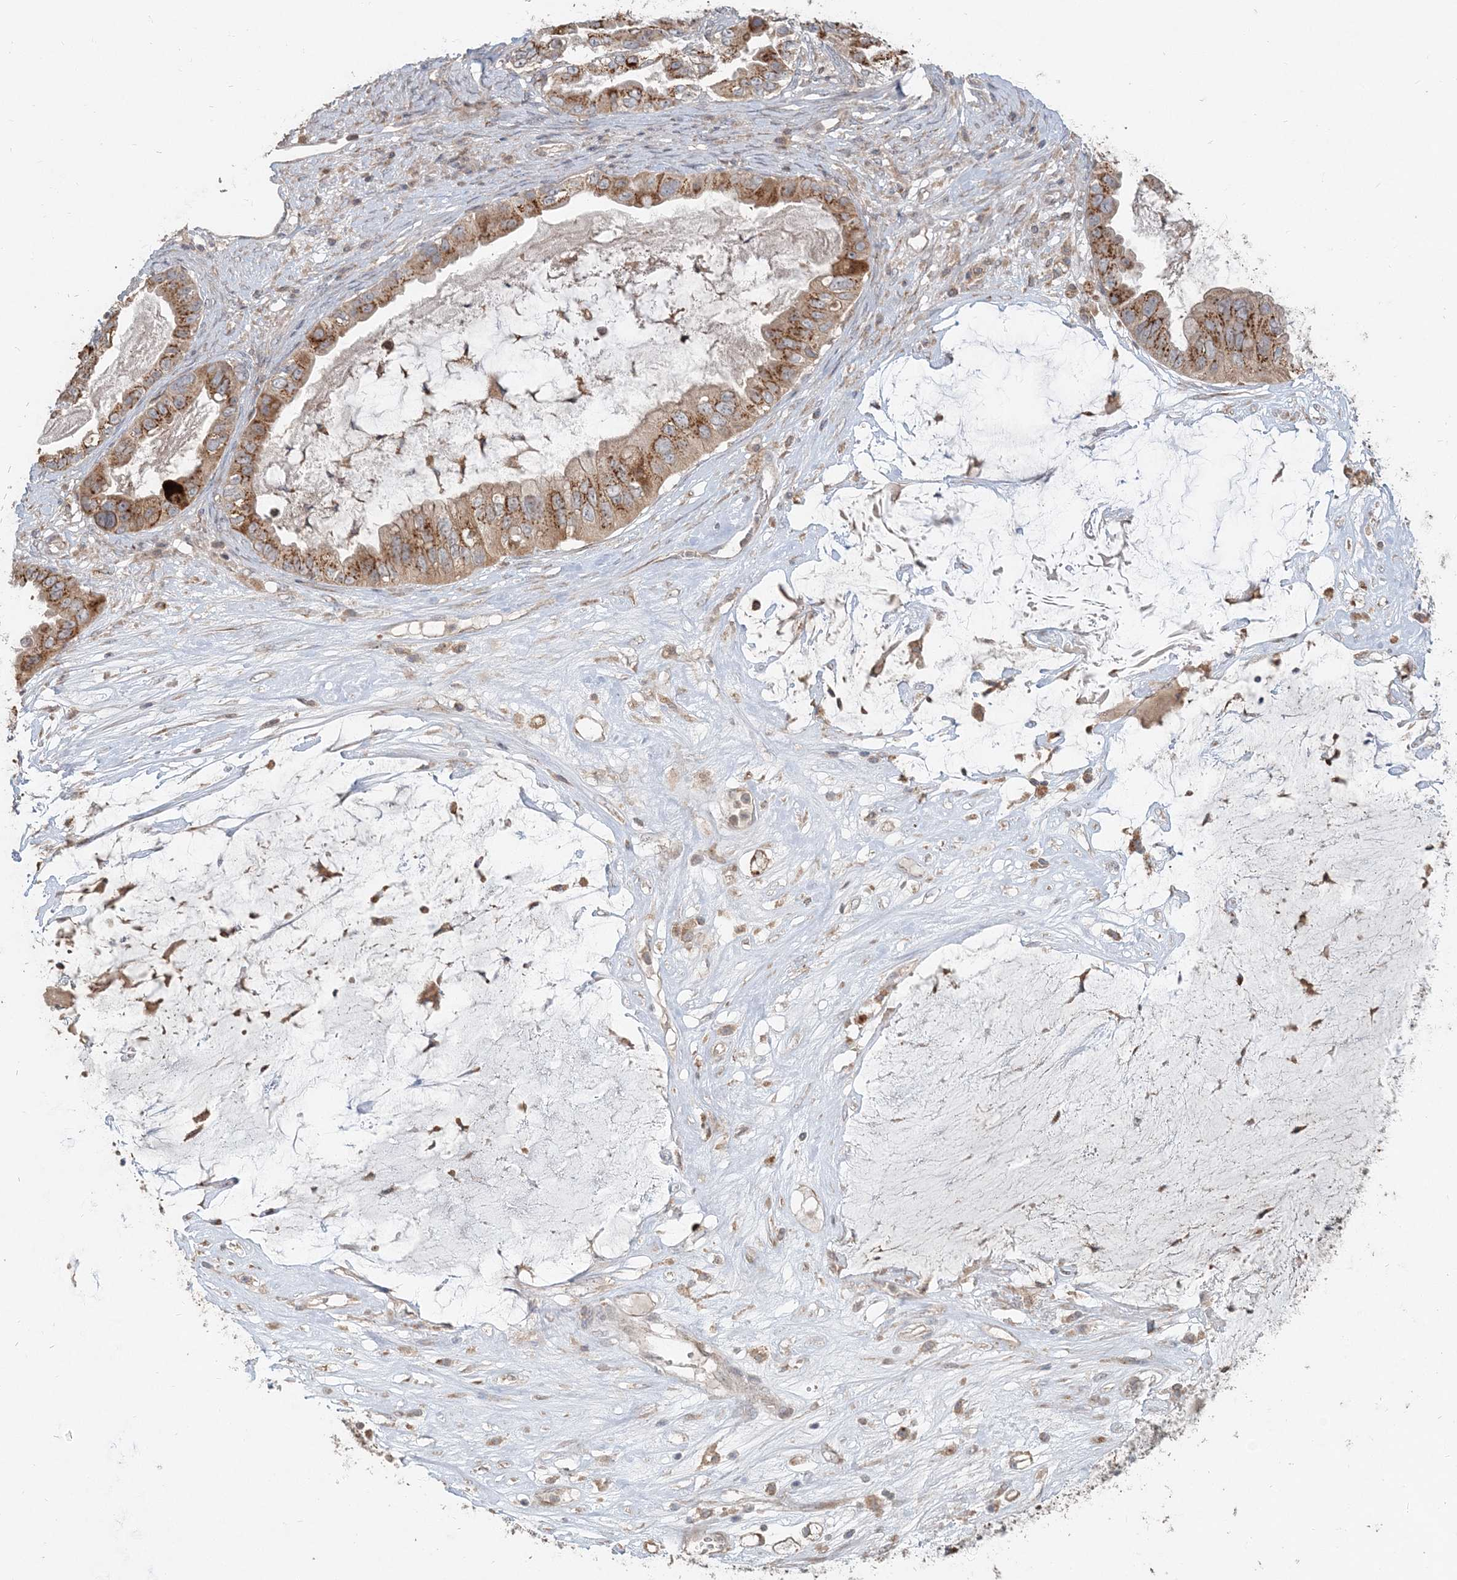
{"staining": {"intensity": "moderate", "quantity": ">75%", "location": "cytoplasmic/membranous"}, "tissue": "ovarian cancer", "cell_type": "Tumor cells", "image_type": "cancer", "snomed": [{"axis": "morphology", "description": "Cystadenocarcinoma, mucinous, NOS"}, {"axis": "topography", "description": "Ovary"}], "caption": "Brown immunohistochemical staining in ovarian cancer displays moderate cytoplasmic/membranous expression in approximately >75% of tumor cells.", "gene": "RAB14", "patient": {"sex": "female", "age": 80}}